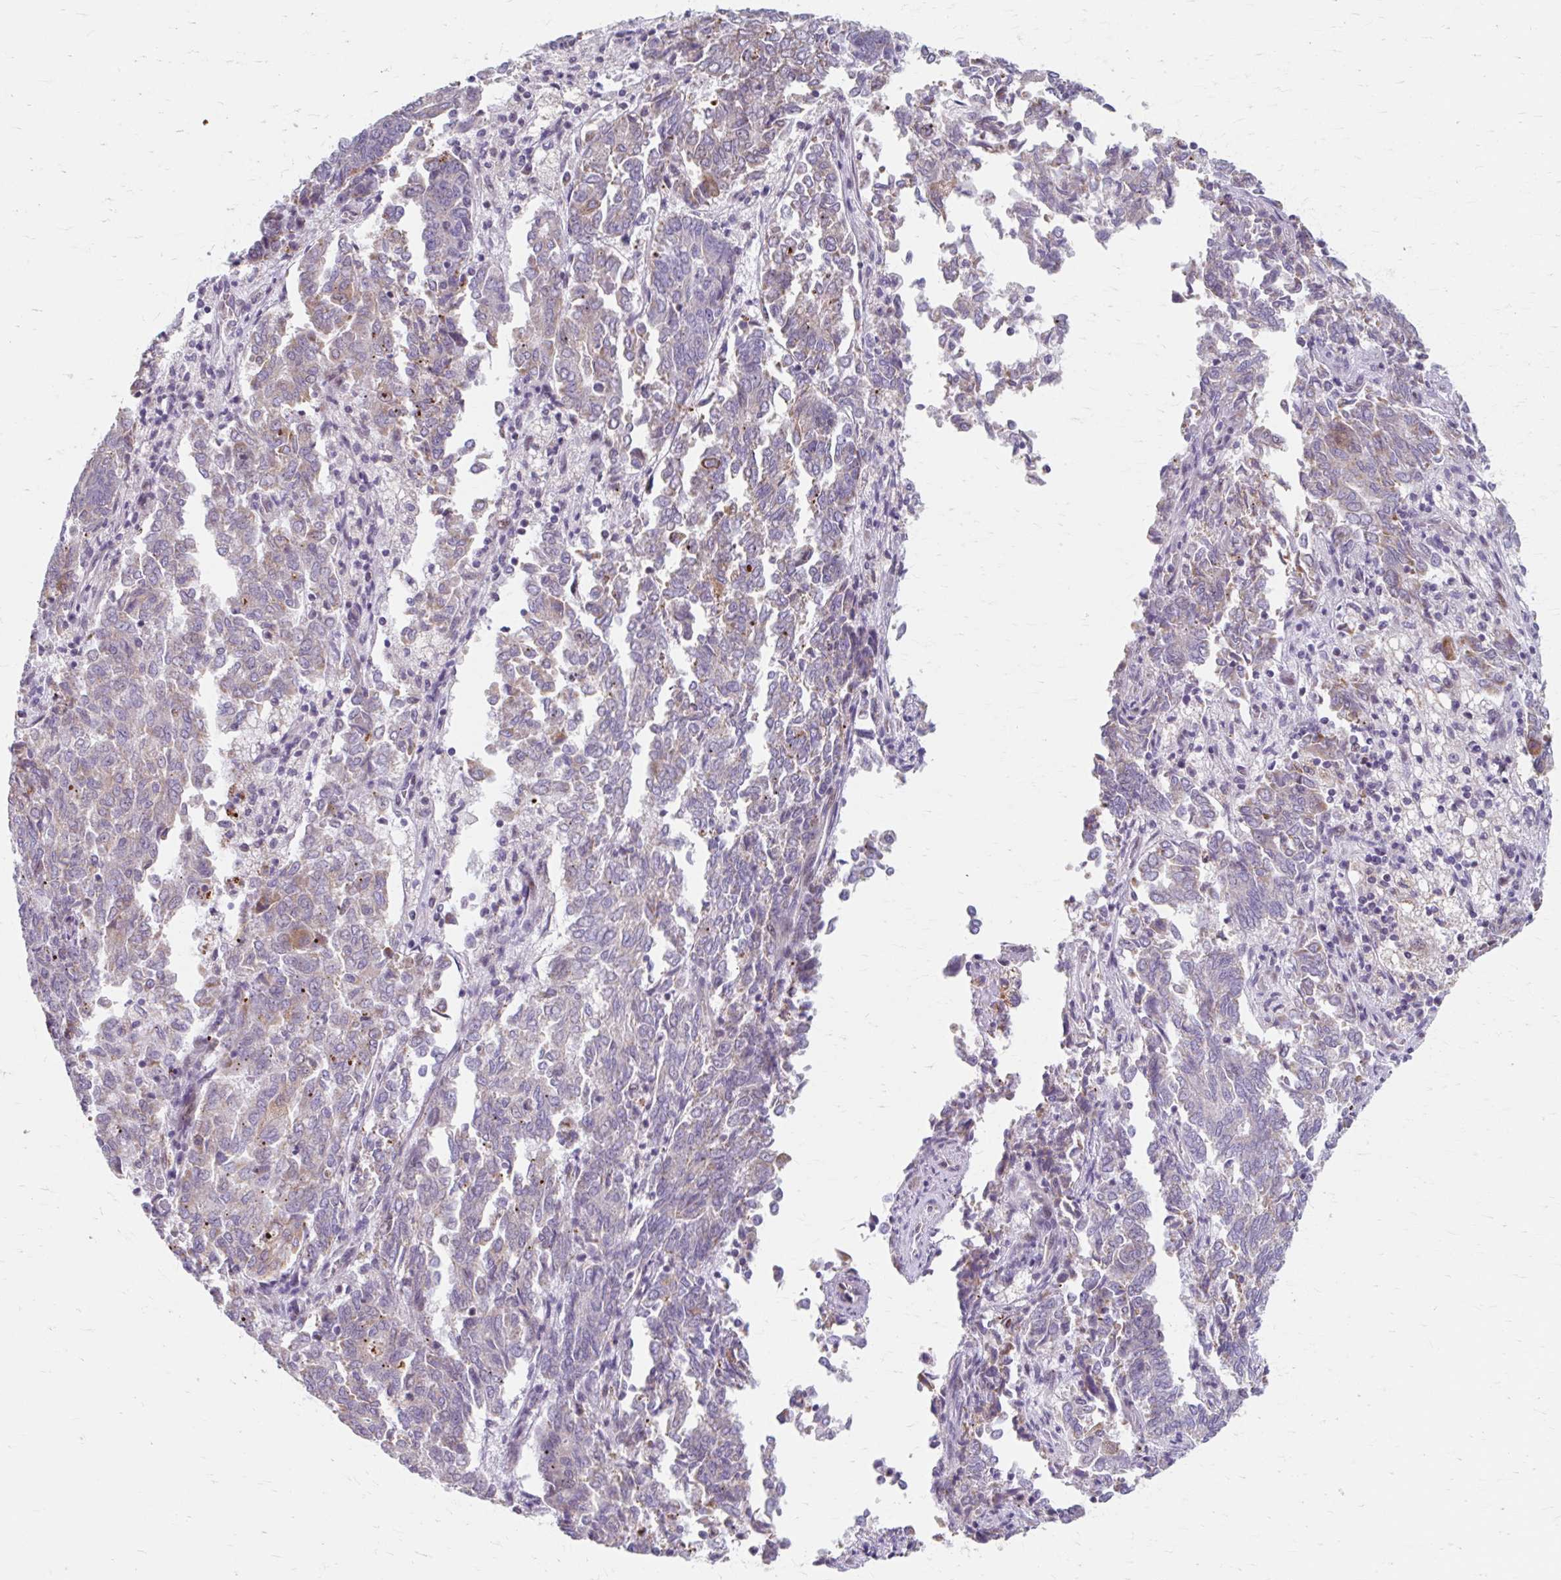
{"staining": {"intensity": "weak", "quantity": "<25%", "location": "cytoplasmic/membranous"}, "tissue": "endometrial cancer", "cell_type": "Tumor cells", "image_type": "cancer", "snomed": [{"axis": "morphology", "description": "Adenocarcinoma, NOS"}, {"axis": "topography", "description": "Endometrium"}], "caption": "Tumor cells are negative for protein expression in human endometrial adenocarcinoma. (DAB (3,3'-diaminobenzidine) immunohistochemistry, high magnification).", "gene": "BEAN1", "patient": {"sex": "female", "age": 80}}